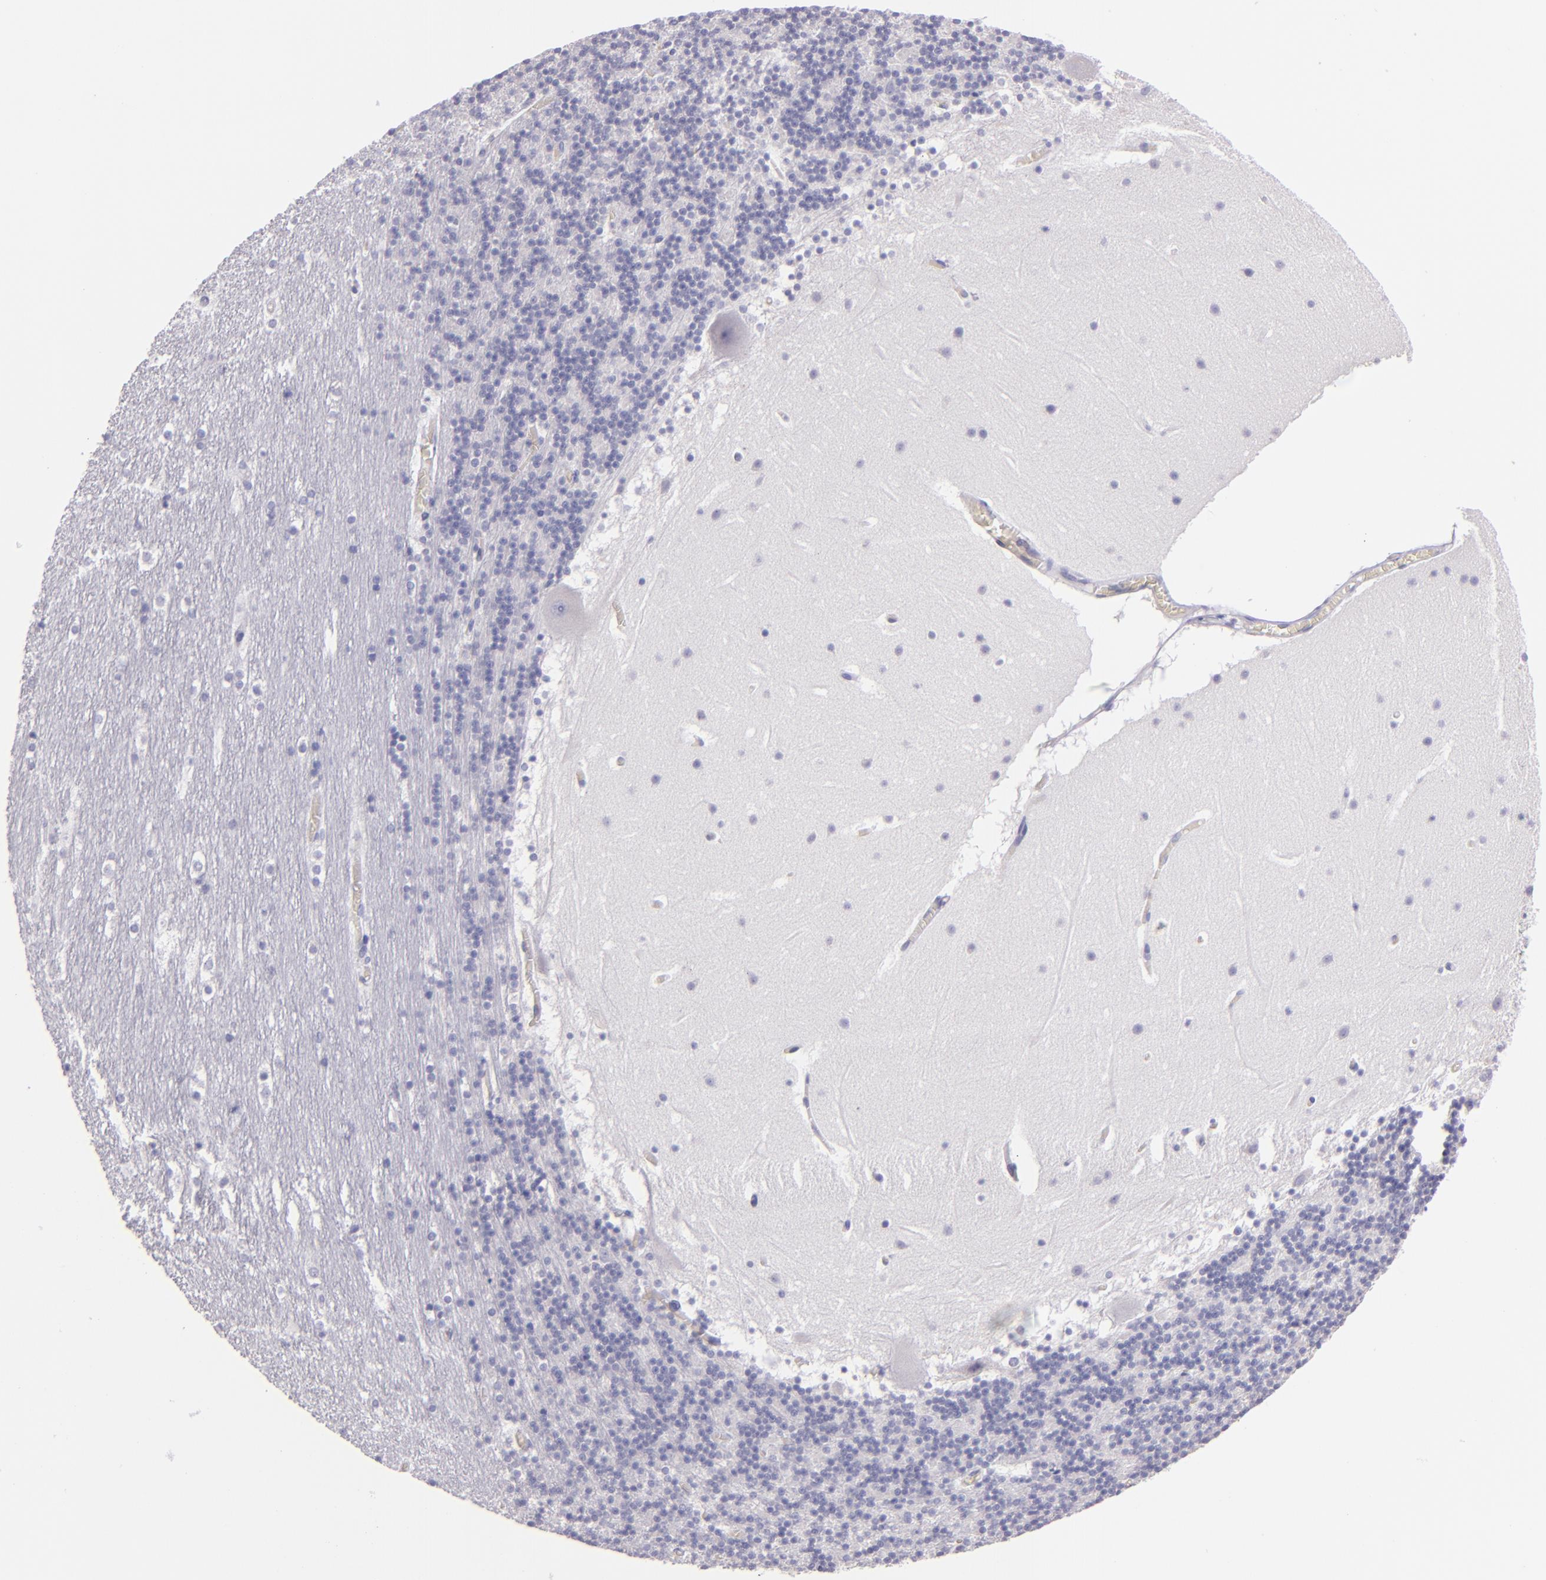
{"staining": {"intensity": "negative", "quantity": "none", "location": "none"}, "tissue": "cerebellum", "cell_type": "Cells in granular layer", "image_type": "normal", "snomed": [{"axis": "morphology", "description": "Normal tissue, NOS"}, {"axis": "topography", "description": "Cerebellum"}], "caption": "This histopathology image is of normal cerebellum stained with IHC to label a protein in brown with the nuclei are counter-stained blue. There is no staining in cells in granular layer. (Immunohistochemistry (ihc), brightfield microscopy, high magnification).", "gene": "MUC5AC", "patient": {"sex": "male", "age": 45}}